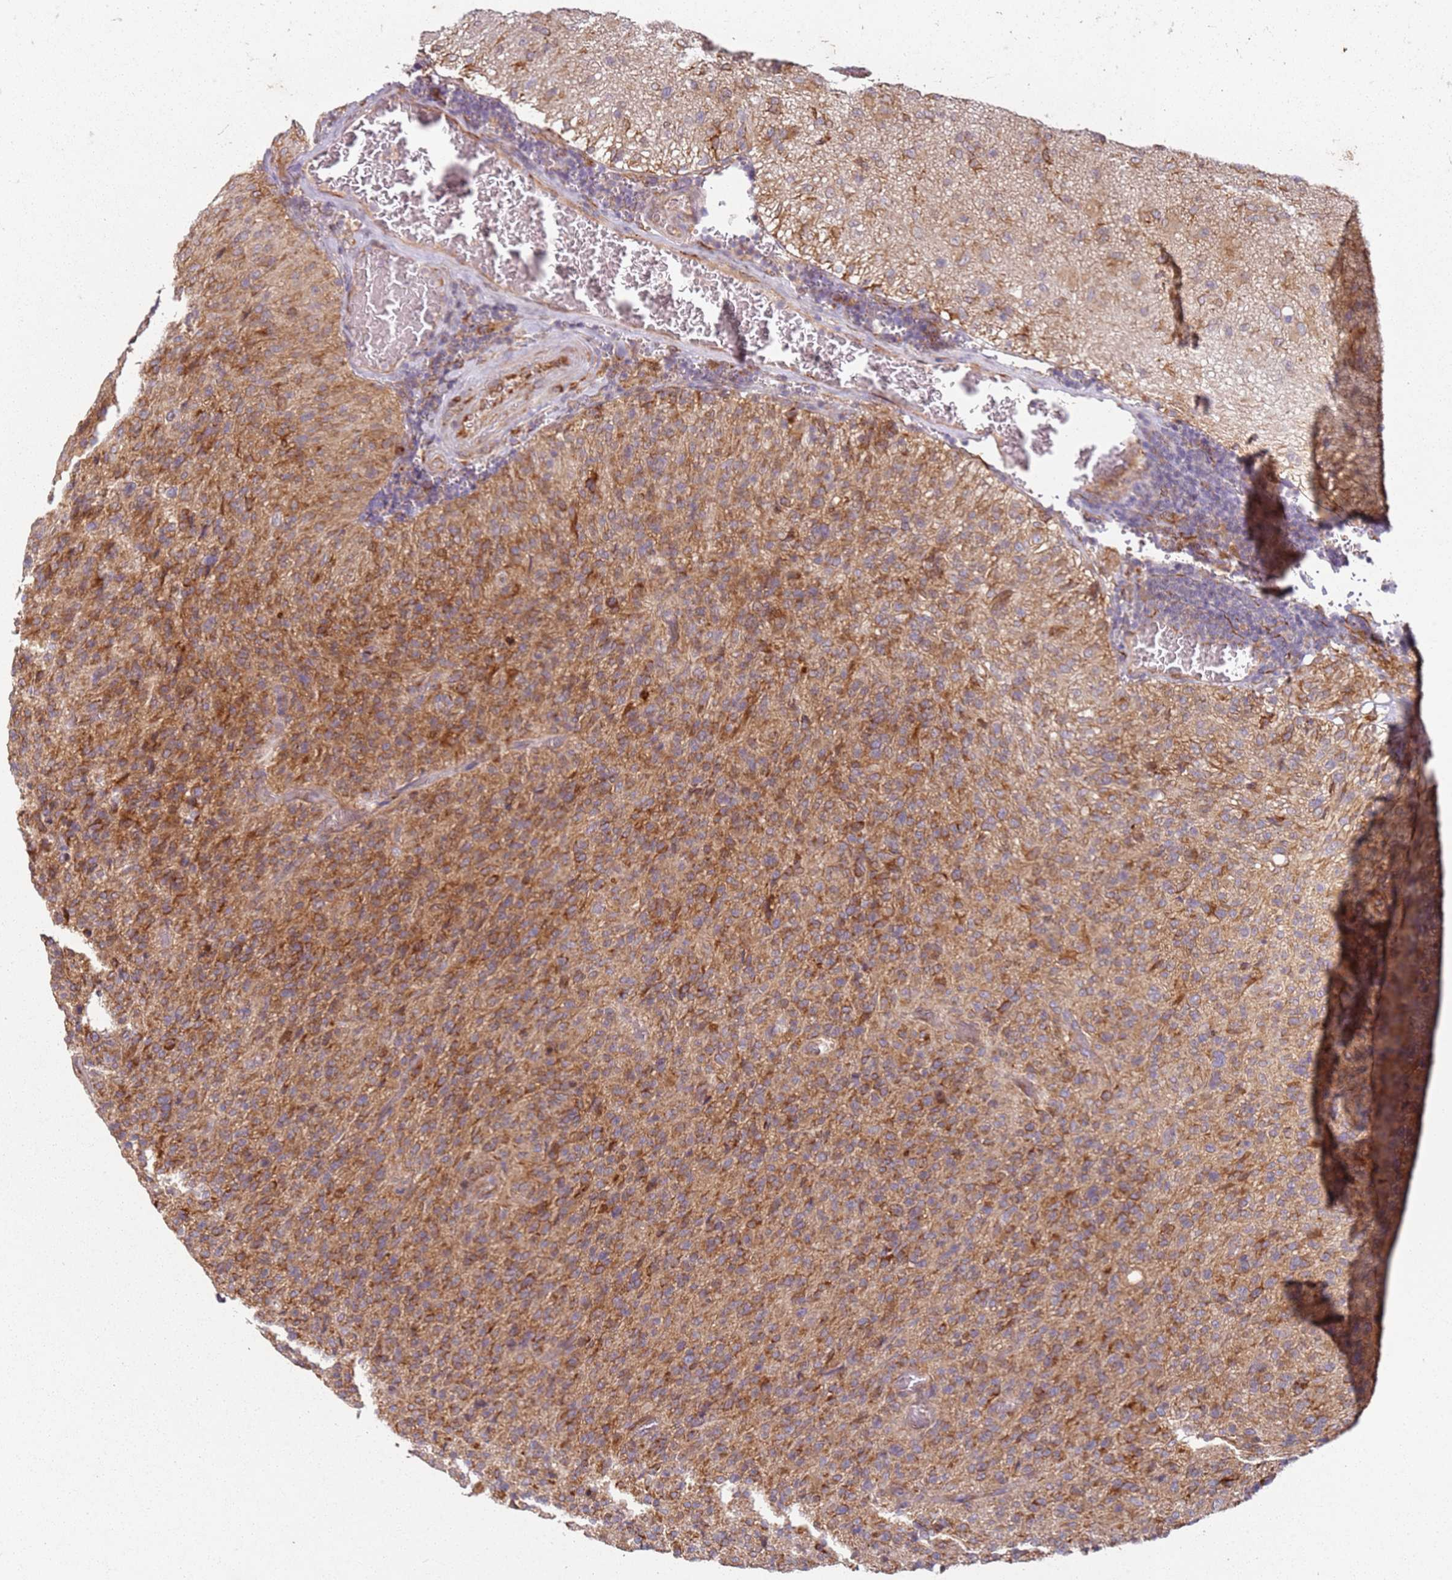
{"staining": {"intensity": "moderate", "quantity": ">75%", "location": "cytoplasmic/membranous"}, "tissue": "glioma", "cell_type": "Tumor cells", "image_type": "cancer", "snomed": [{"axis": "morphology", "description": "Glioma, malignant, High grade"}, {"axis": "topography", "description": "Brain"}], "caption": "Human glioma stained for a protein (brown) demonstrates moderate cytoplasmic/membranous positive expression in approximately >75% of tumor cells.", "gene": "ARFRP1", "patient": {"sex": "female", "age": 57}}